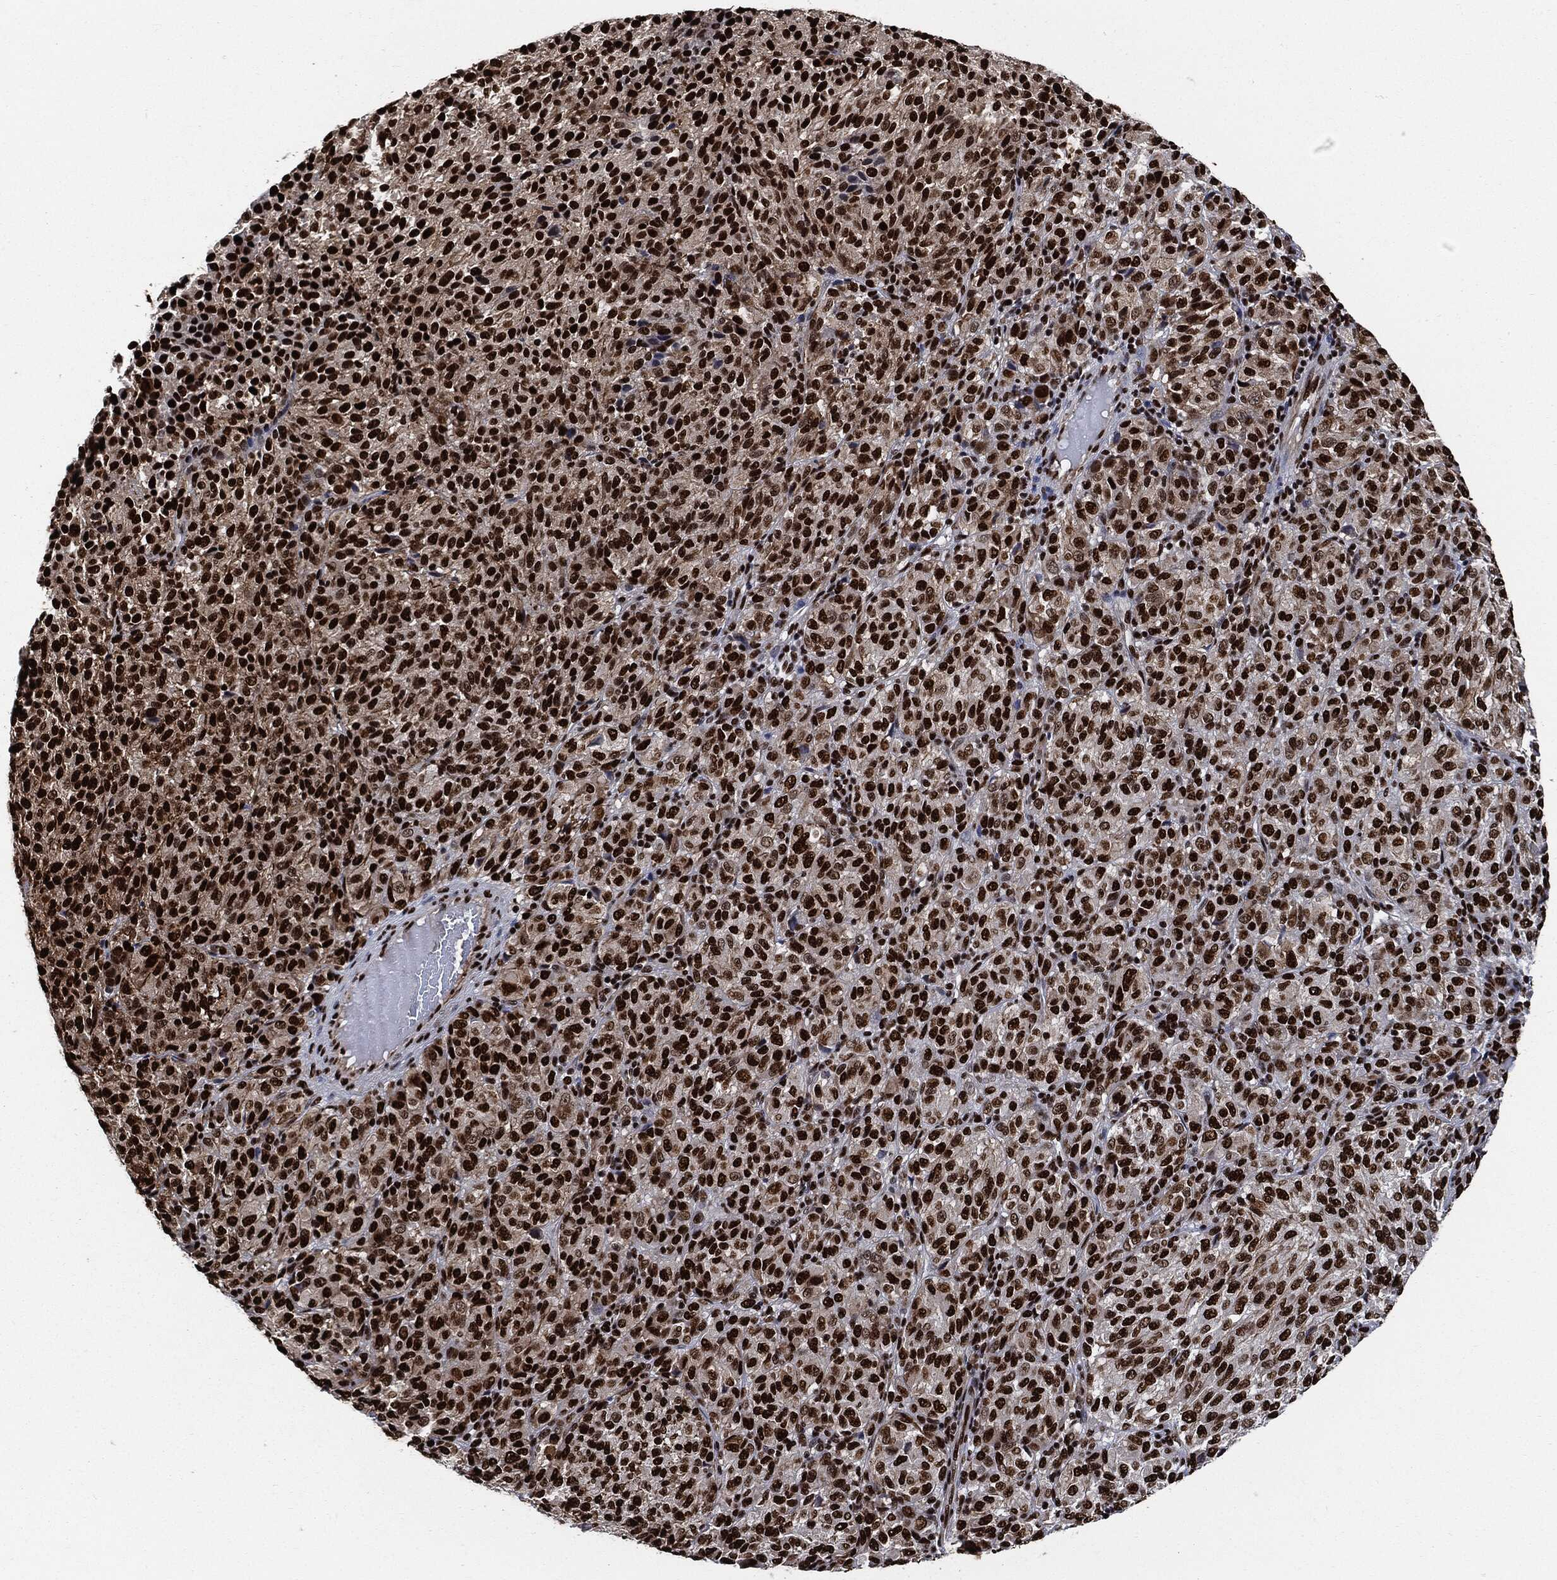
{"staining": {"intensity": "strong", "quantity": ">75%", "location": "nuclear"}, "tissue": "melanoma", "cell_type": "Tumor cells", "image_type": "cancer", "snomed": [{"axis": "morphology", "description": "Malignant melanoma, Metastatic site"}, {"axis": "topography", "description": "Brain"}], "caption": "Immunohistochemistry (IHC) of malignant melanoma (metastatic site) demonstrates high levels of strong nuclear positivity in about >75% of tumor cells.", "gene": "RECQL", "patient": {"sex": "female", "age": 56}}